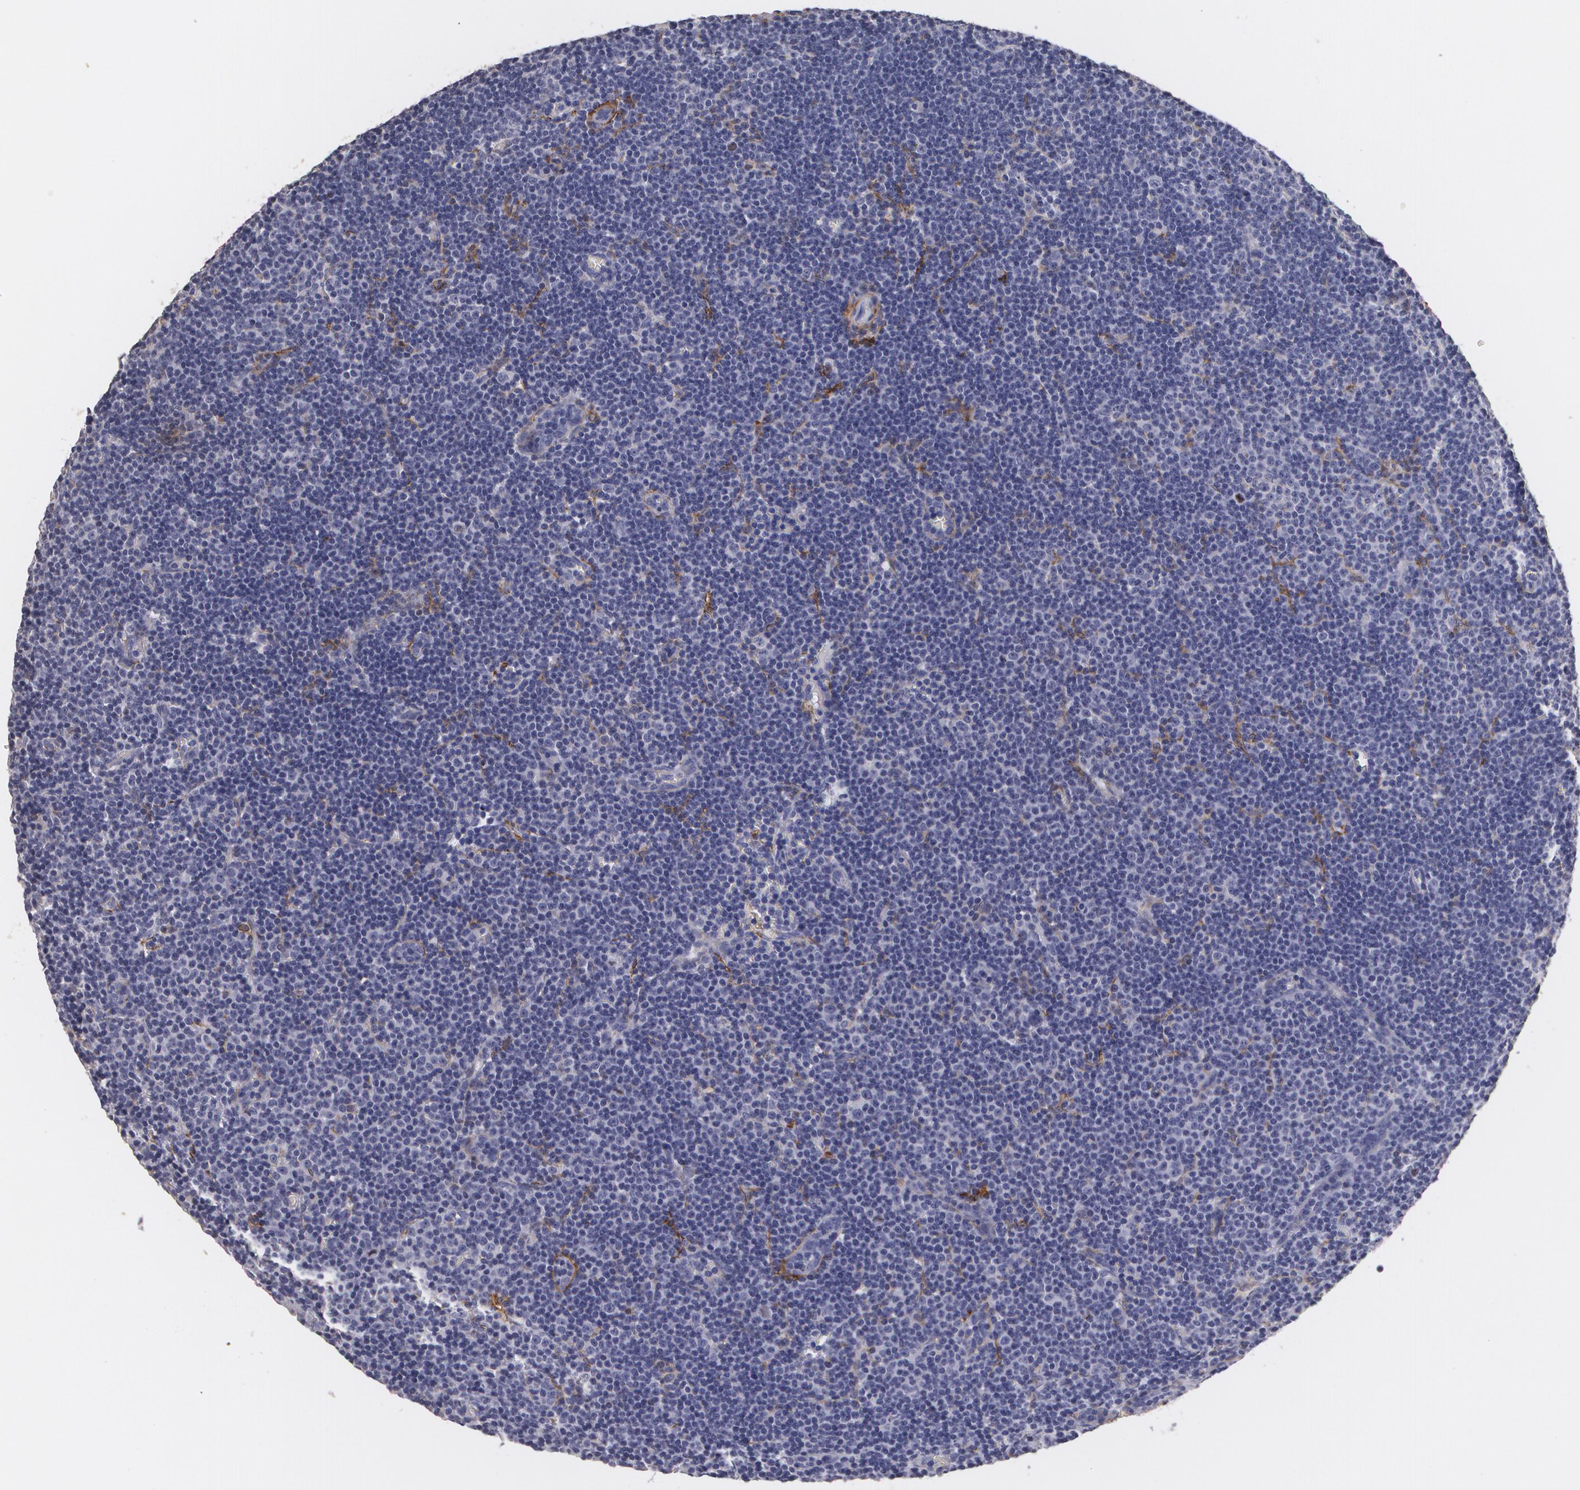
{"staining": {"intensity": "negative", "quantity": "none", "location": "none"}, "tissue": "lymphoma", "cell_type": "Tumor cells", "image_type": "cancer", "snomed": [{"axis": "morphology", "description": "Malignant lymphoma, non-Hodgkin's type, Low grade"}, {"axis": "topography", "description": "Lymph node"}], "caption": "Tumor cells show no significant protein staining in lymphoma.", "gene": "NGFR", "patient": {"sex": "male", "age": 57}}